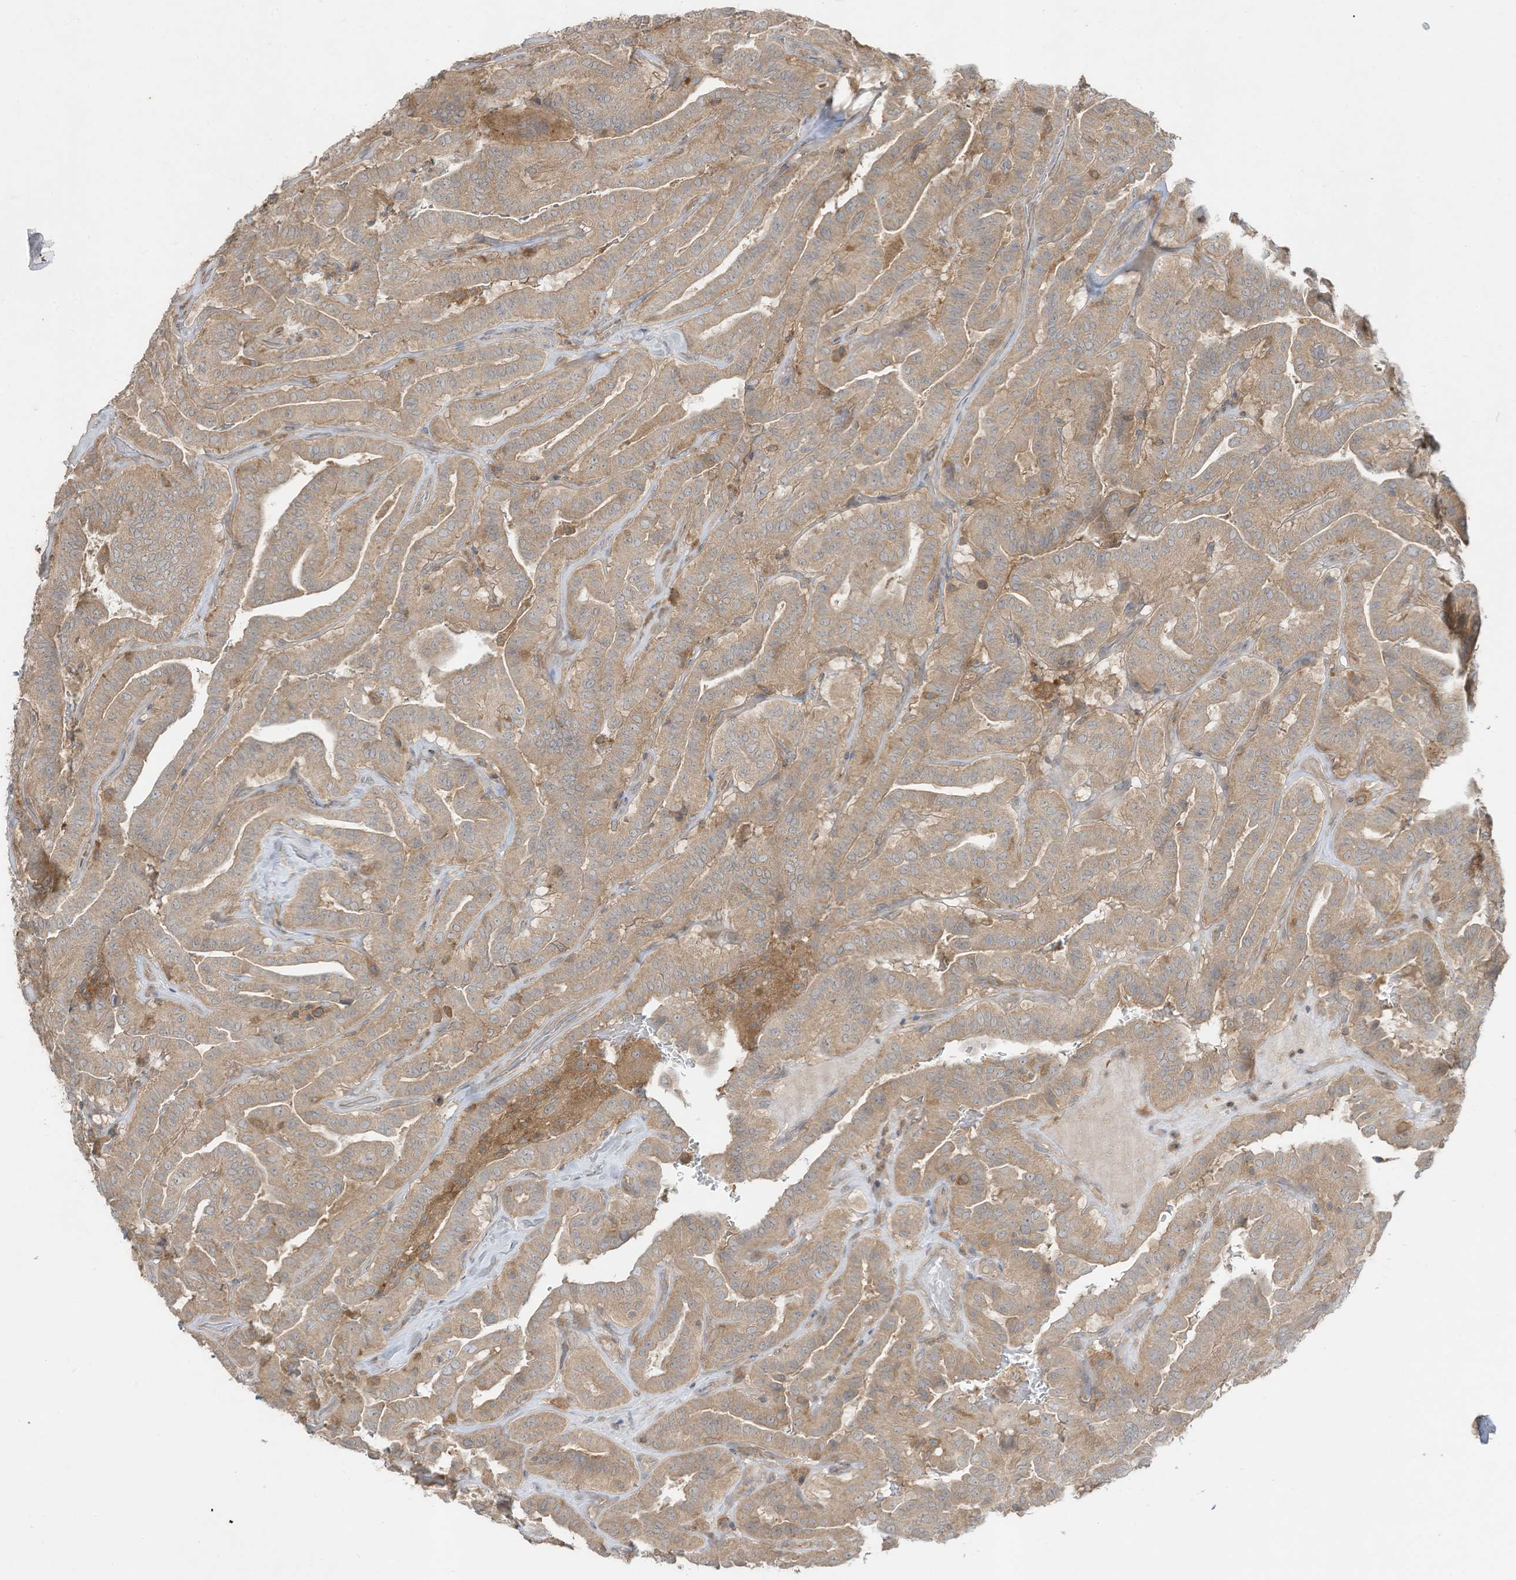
{"staining": {"intensity": "moderate", "quantity": ">75%", "location": "cytoplasmic/membranous"}, "tissue": "thyroid cancer", "cell_type": "Tumor cells", "image_type": "cancer", "snomed": [{"axis": "morphology", "description": "Papillary adenocarcinoma, NOS"}, {"axis": "topography", "description": "Thyroid gland"}], "caption": "Thyroid papillary adenocarcinoma stained with a brown dye reveals moderate cytoplasmic/membranous positive positivity in approximately >75% of tumor cells.", "gene": "LDAH", "patient": {"sex": "male", "age": 77}}